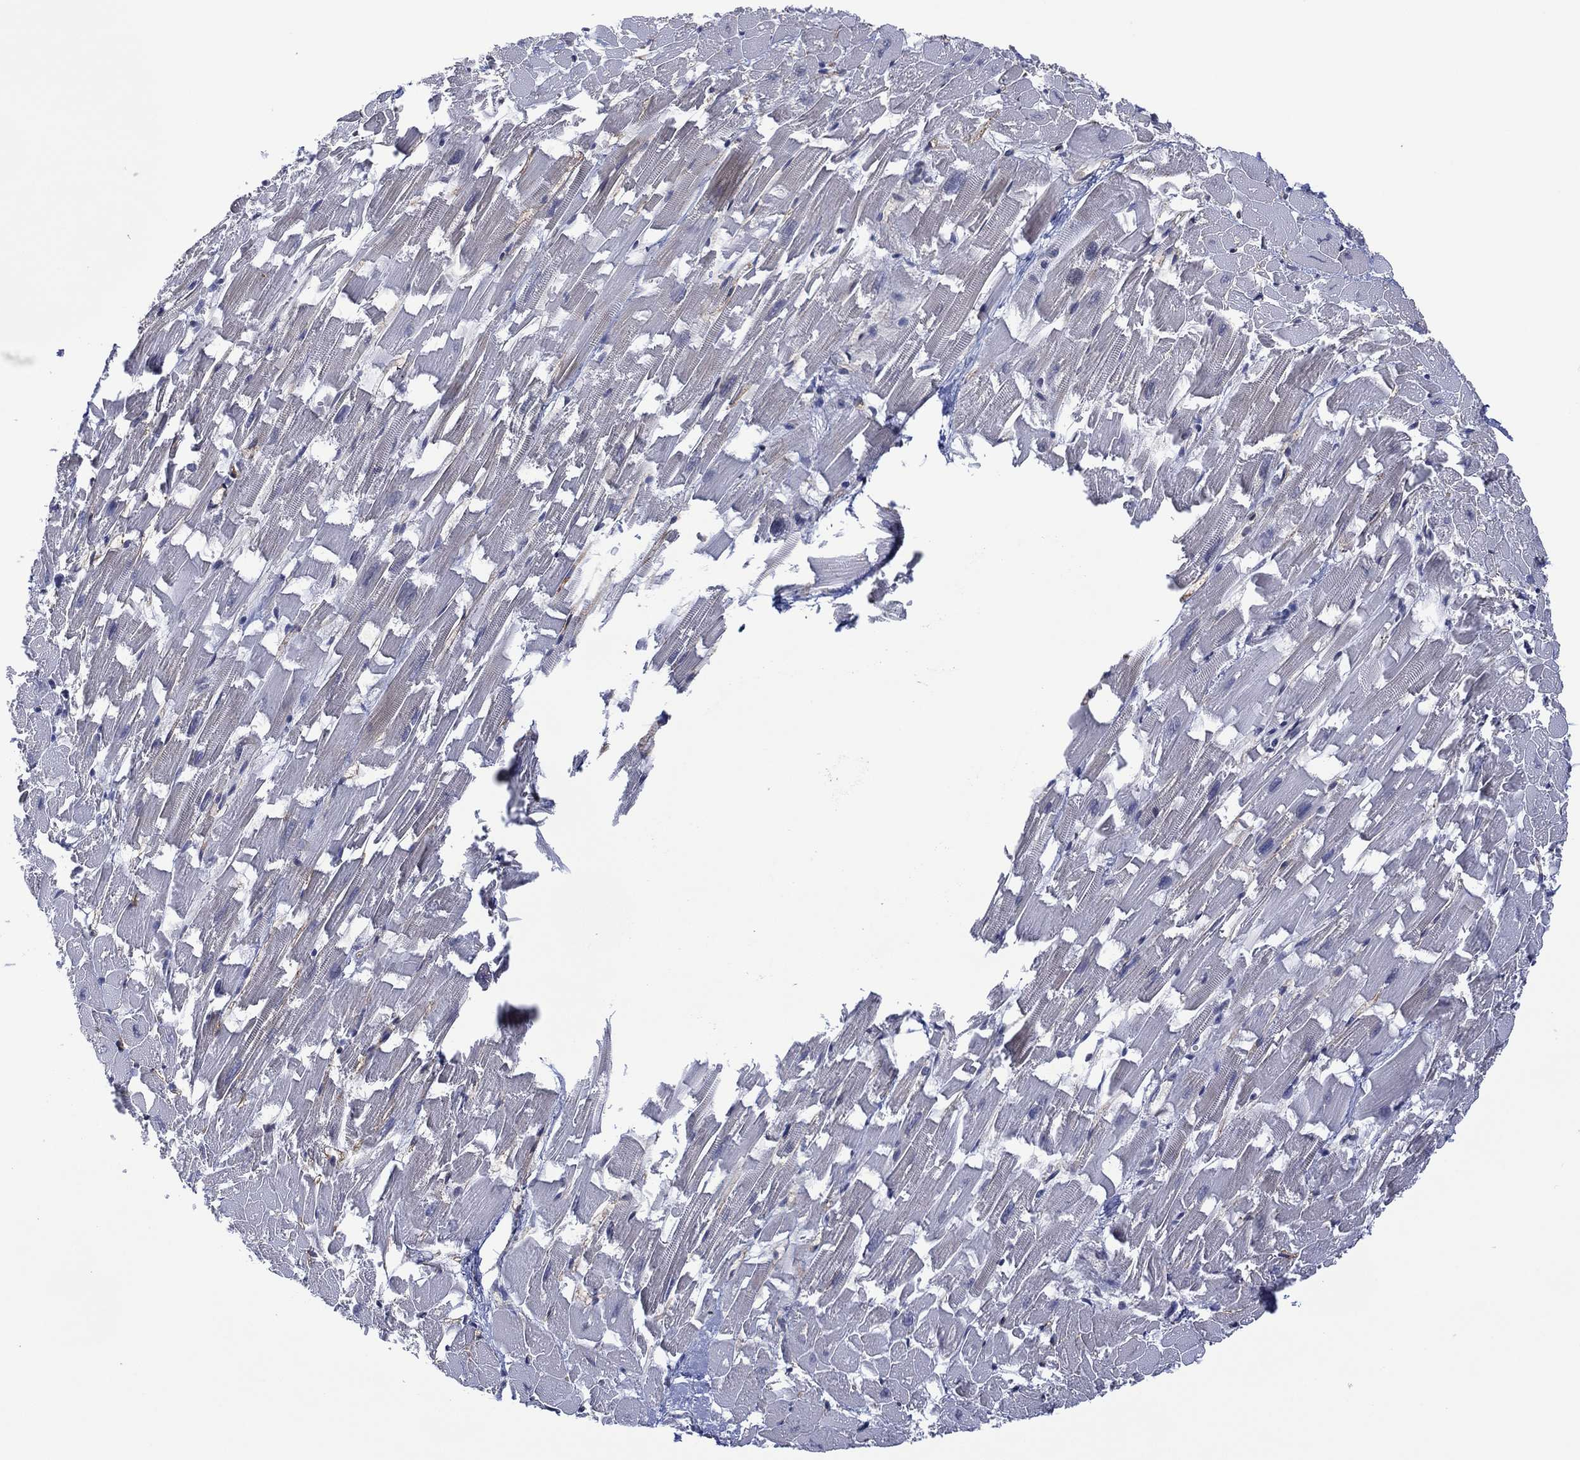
{"staining": {"intensity": "negative", "quantity": "none", "location": "none"}, "tissue": "heart muscle", "cell_type": "Cardiomyocytes", "image_type": "normal", "snomed": [{"axis": "morphology", "description": "Normal tissue, NOS"}, {"axis": "topography", "description": "Heart"}], "caption": "Image shows no protein expression in cardiomyocytes of unremarkable heart muscle.", "gene": "DPP4", "patient": {"sex": "female", "age": 64}}